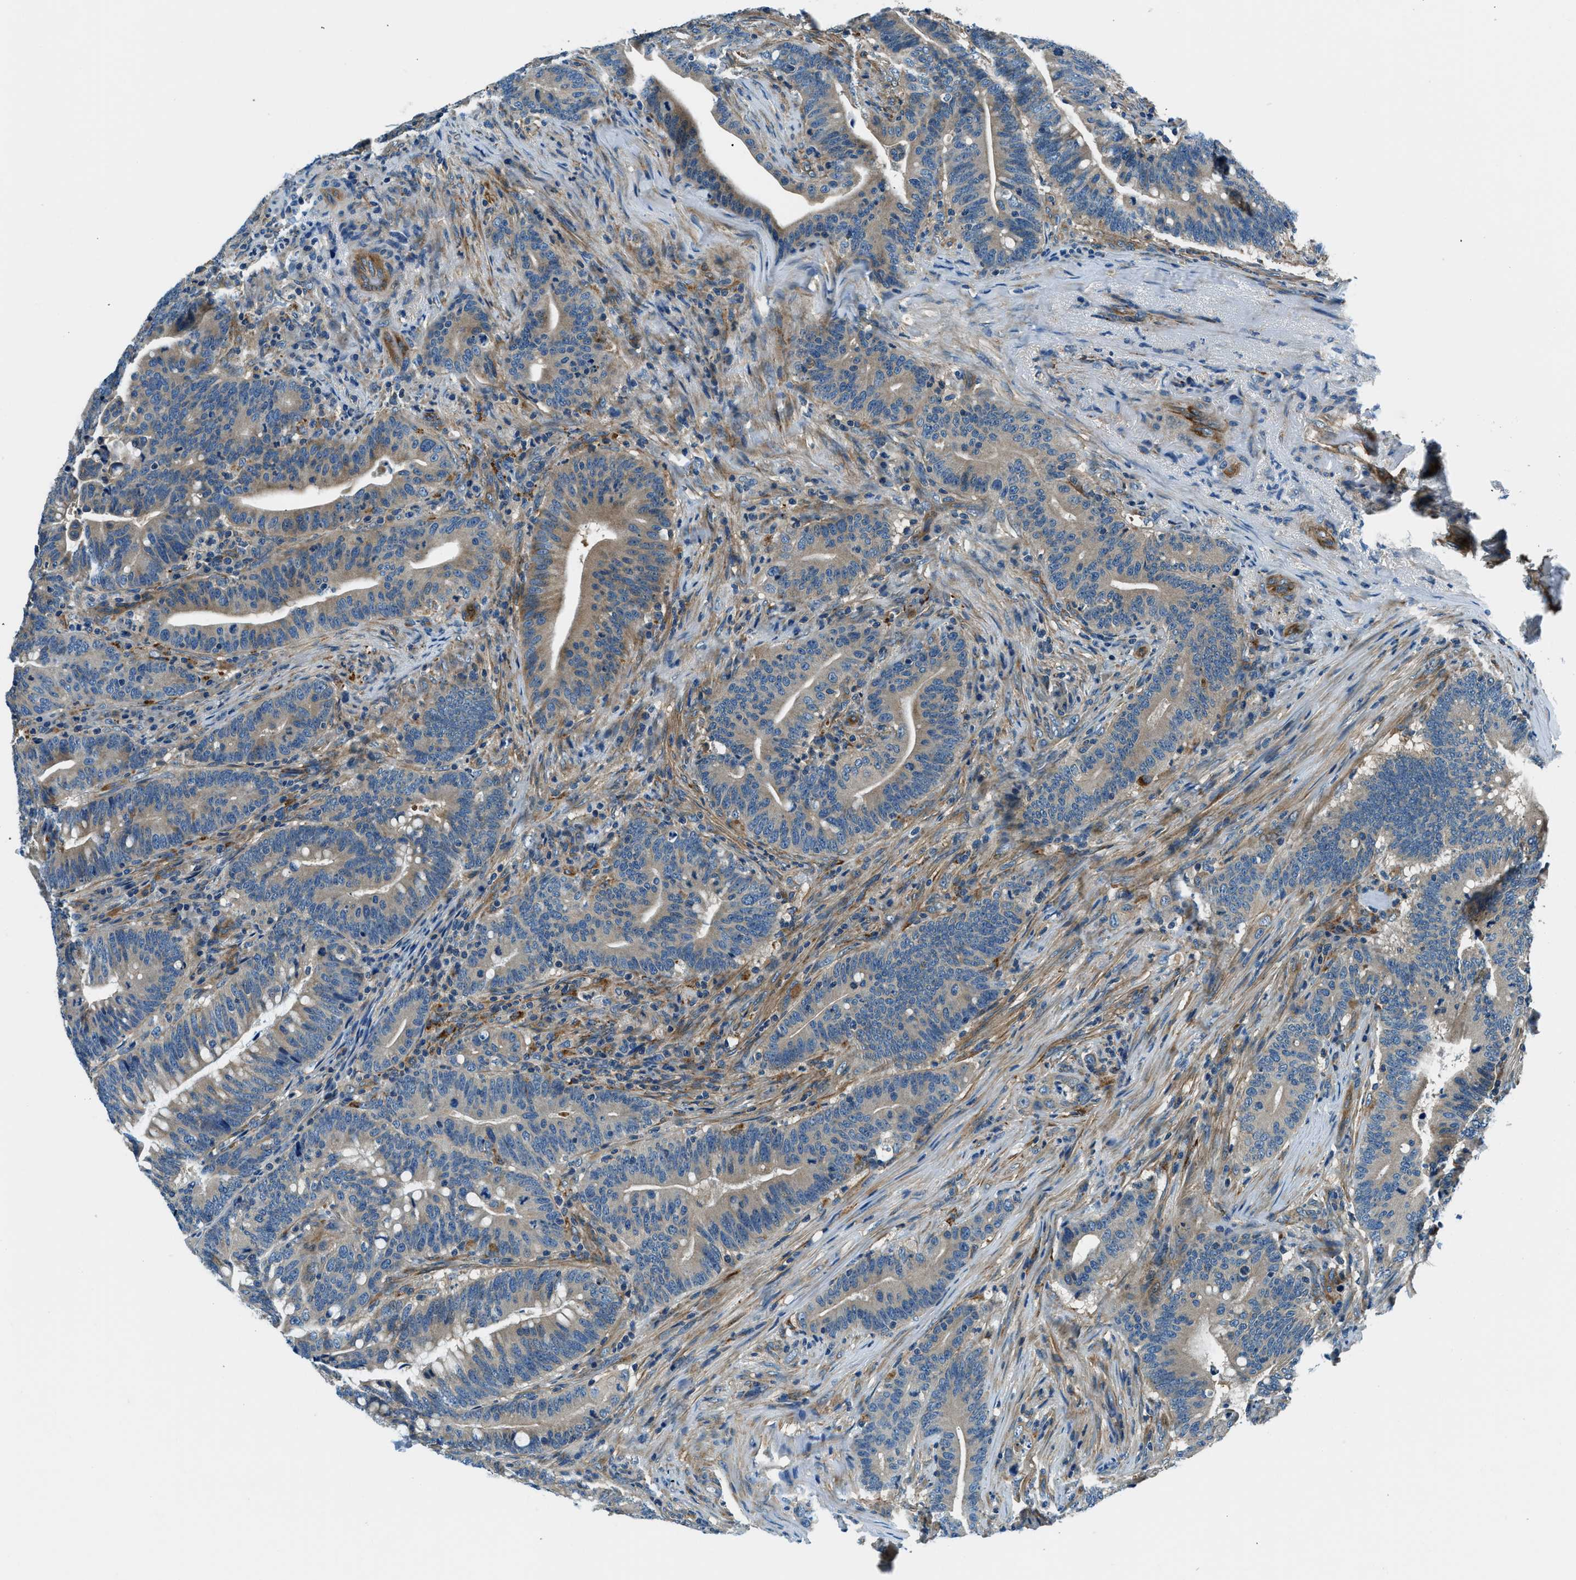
{"staining": {"intensity": "weak", "quantity": "25%-75%", "location": "cytoplasmic/membranous"}, "tissue": "colorectal cancer", "cell_type": "Tumor cells", "image_type": "cancer", "snomed": [{"axis": "morphology", "description": "Normal tissue, NOS"}, {"axis": "morphology", "description": "Adenocarcinoma, NOS"}, {"axis": "topography", "description": "Colon"}], "caption": "The micrograph shows immunohistochemical staining of adenocarcinoma (colorectal). There is weak cytoplasmic/membranous expression is seen in about 25%-75% of tumor cells.", "gene": "SLC19A2", "patient": {"sex": "female", "age": 66}}